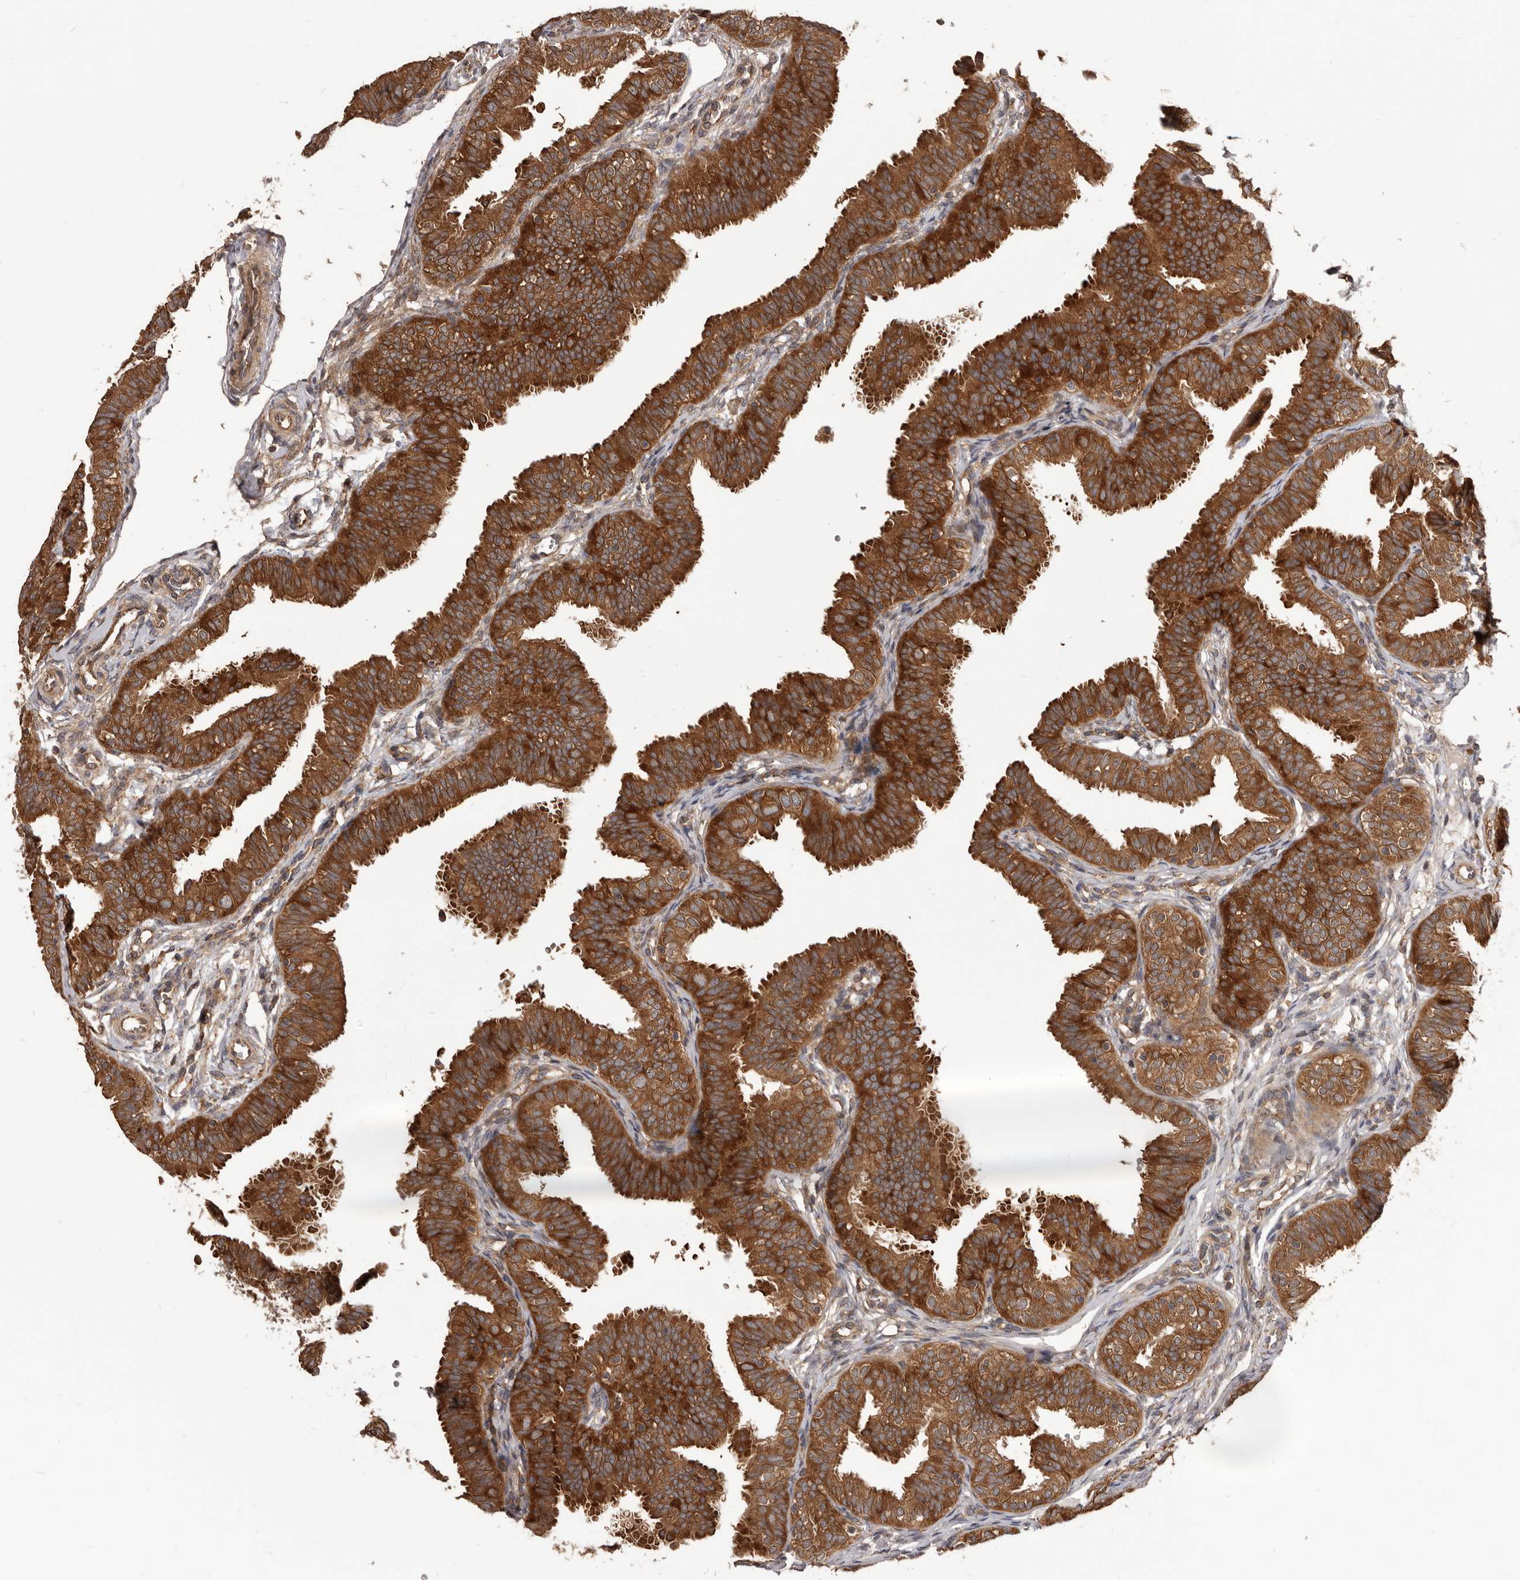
{"staining": {"intensity": "strong", "quantity": ">75%", "location": "cytoplasmic/membranous"}, "tissue": "fallopian tube", "cell_type": "Glandular cells", "image_type": "normal", "snomed": [{"axis": "morphology", "description": "Normal tissue, NOS"}, {"axis": "topography", "description": "Fallopian tube"}], "caption": "DAB (3,3'-diaminobenzidine) immunohistochemical staining of normal human fallopian tube shows strong cytoplasmic/membranous protein positivity in approximately >75% of glandular cells.", "gene": "HBS1L", "patient": {"sex": "female", "age": 35}}